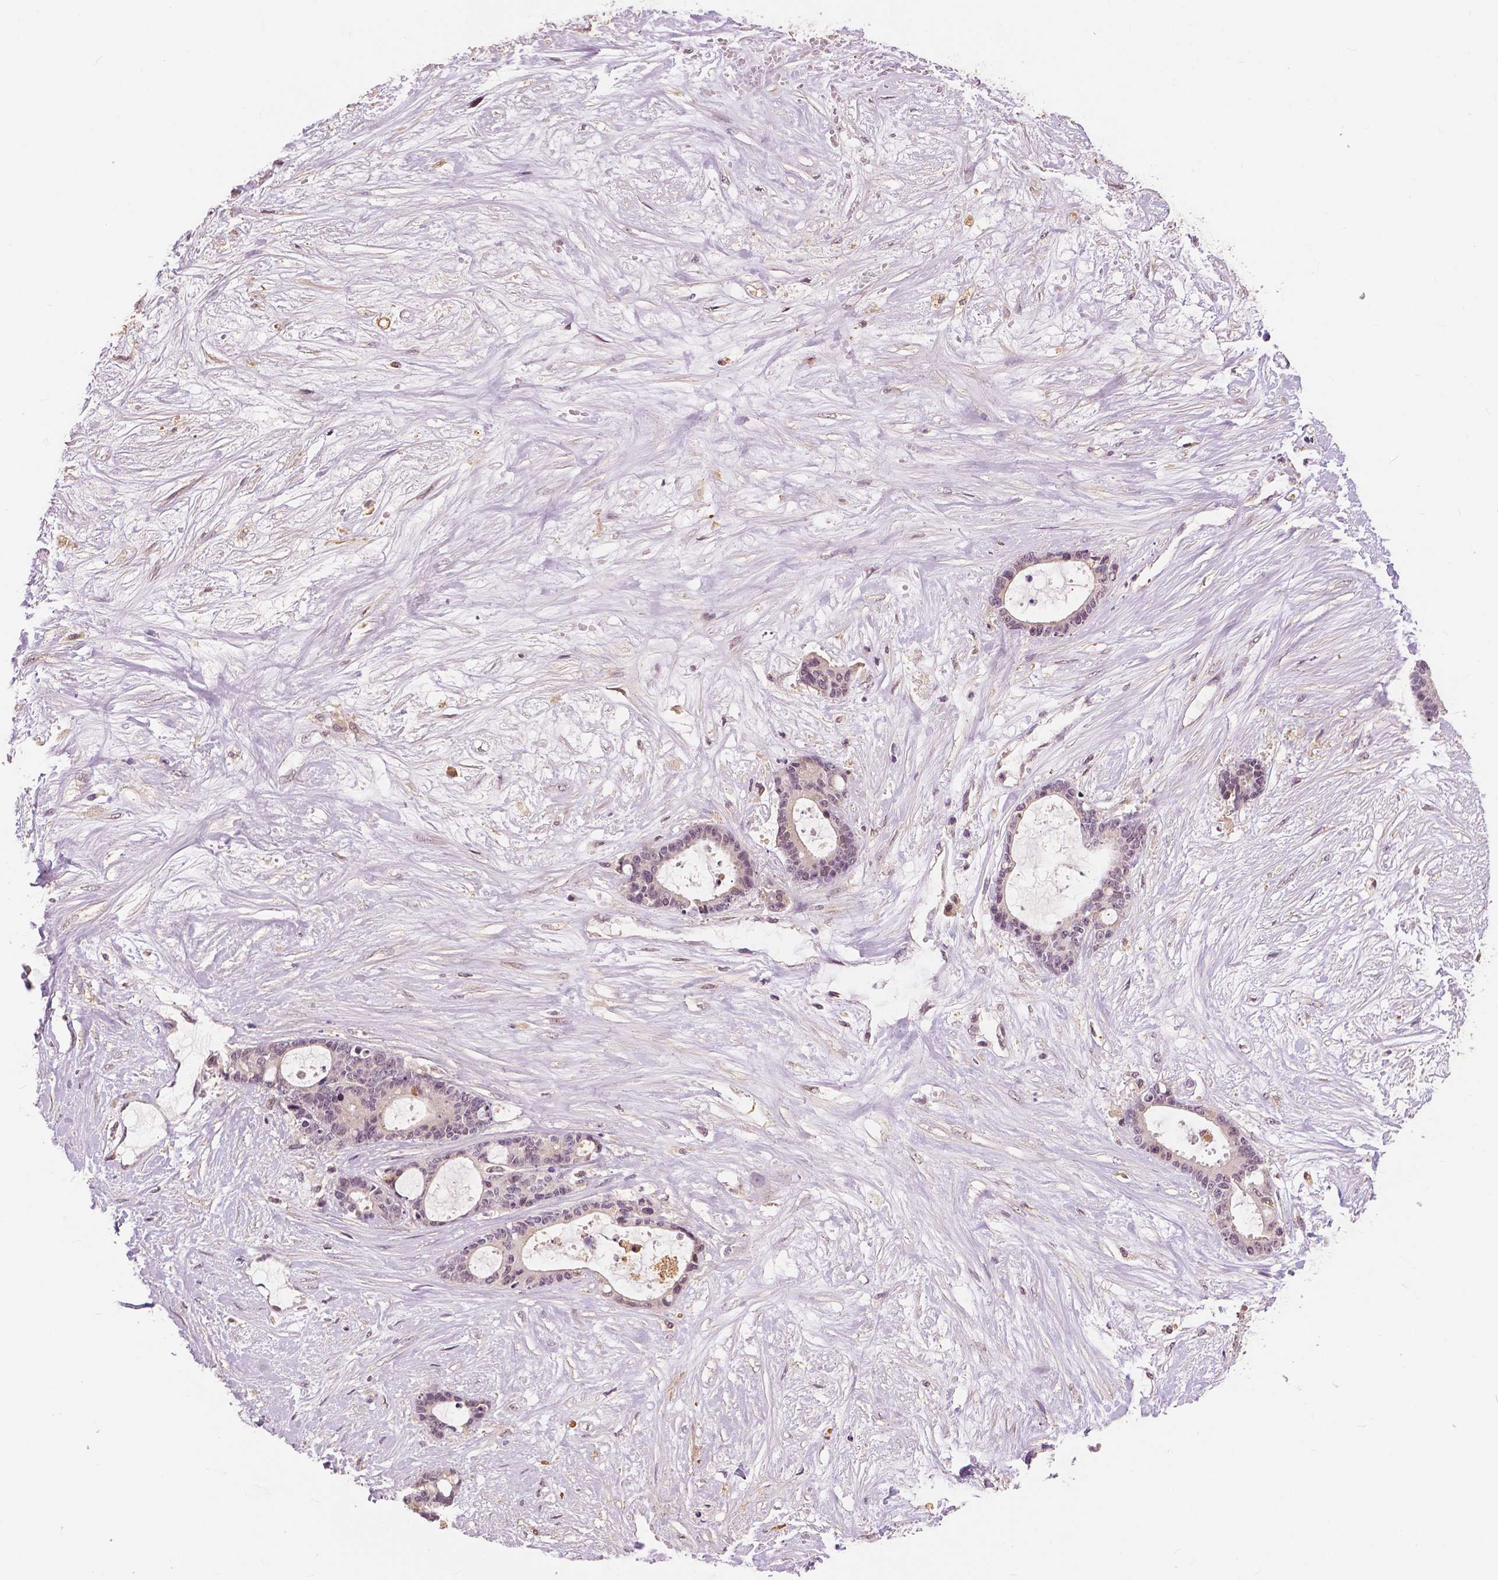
{"staining": {"intensity": "weak", "quantity": "<25%", "location": "cytoplasmic/membranous"}, "tissue": "liver cancer", "cell_type": "Tumor cells", "image_type": "cancer", "snomed": [{"axis": "morphology", "description": "Normal tissue, NOS"}, {"axis": "morphology", "description": "Cholangiocarcinoma"}, {"axis": "topography", "description": "Liver"}, {"axis": "topography", "description": "Peripheral nerve tissue"}], "caption": "Protein analysis of liver cholangiocarcinoma demonstrates no significant expression in tumor cells.", "gene": "MAP1LC3B", "patient": {"sex": "female", "age": 73}}